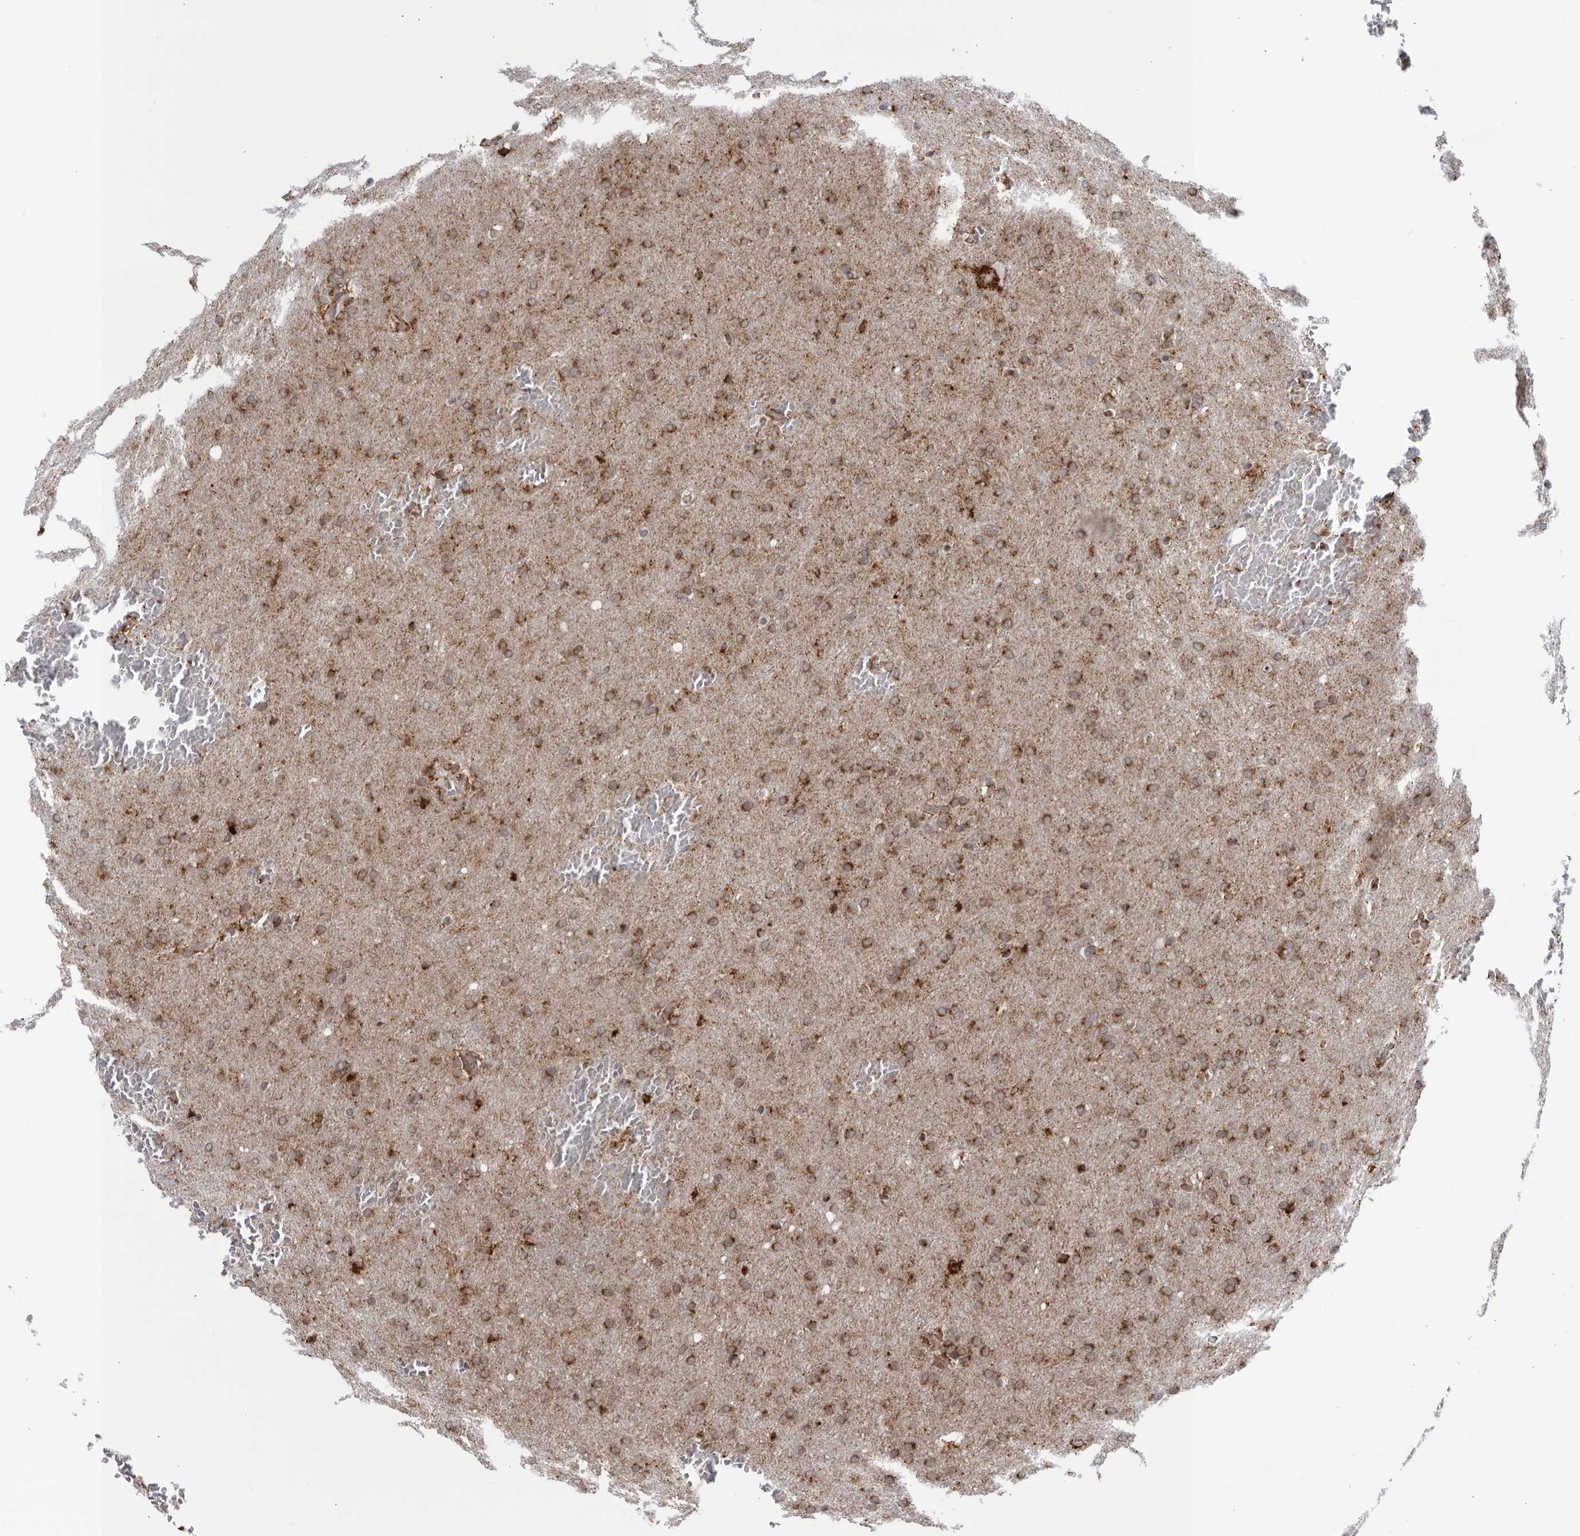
{"staining": {"intensity": "moderate", "quantity": ">75%", "location": "cytoplasmic/membranous"}, "tissue": "glioma", "cell_type": "Tumor cells", "image_type": "cancer", "snomed": [{"axis": "morphology", "description": "Glioma, malignant, Low grade"}, {"axis": "topography", "description": "Brain"}], "caption": "Moderate cytoplasmic/membranous staining is identified in about >75% of tumor cells in glioma. The staining was performed using DAB, with brown indicating positive protein expression. Nuclei are stained blue with hematoxylin.", "gene": "RBM34", "patient": {"sex": "female", "age": 37}}